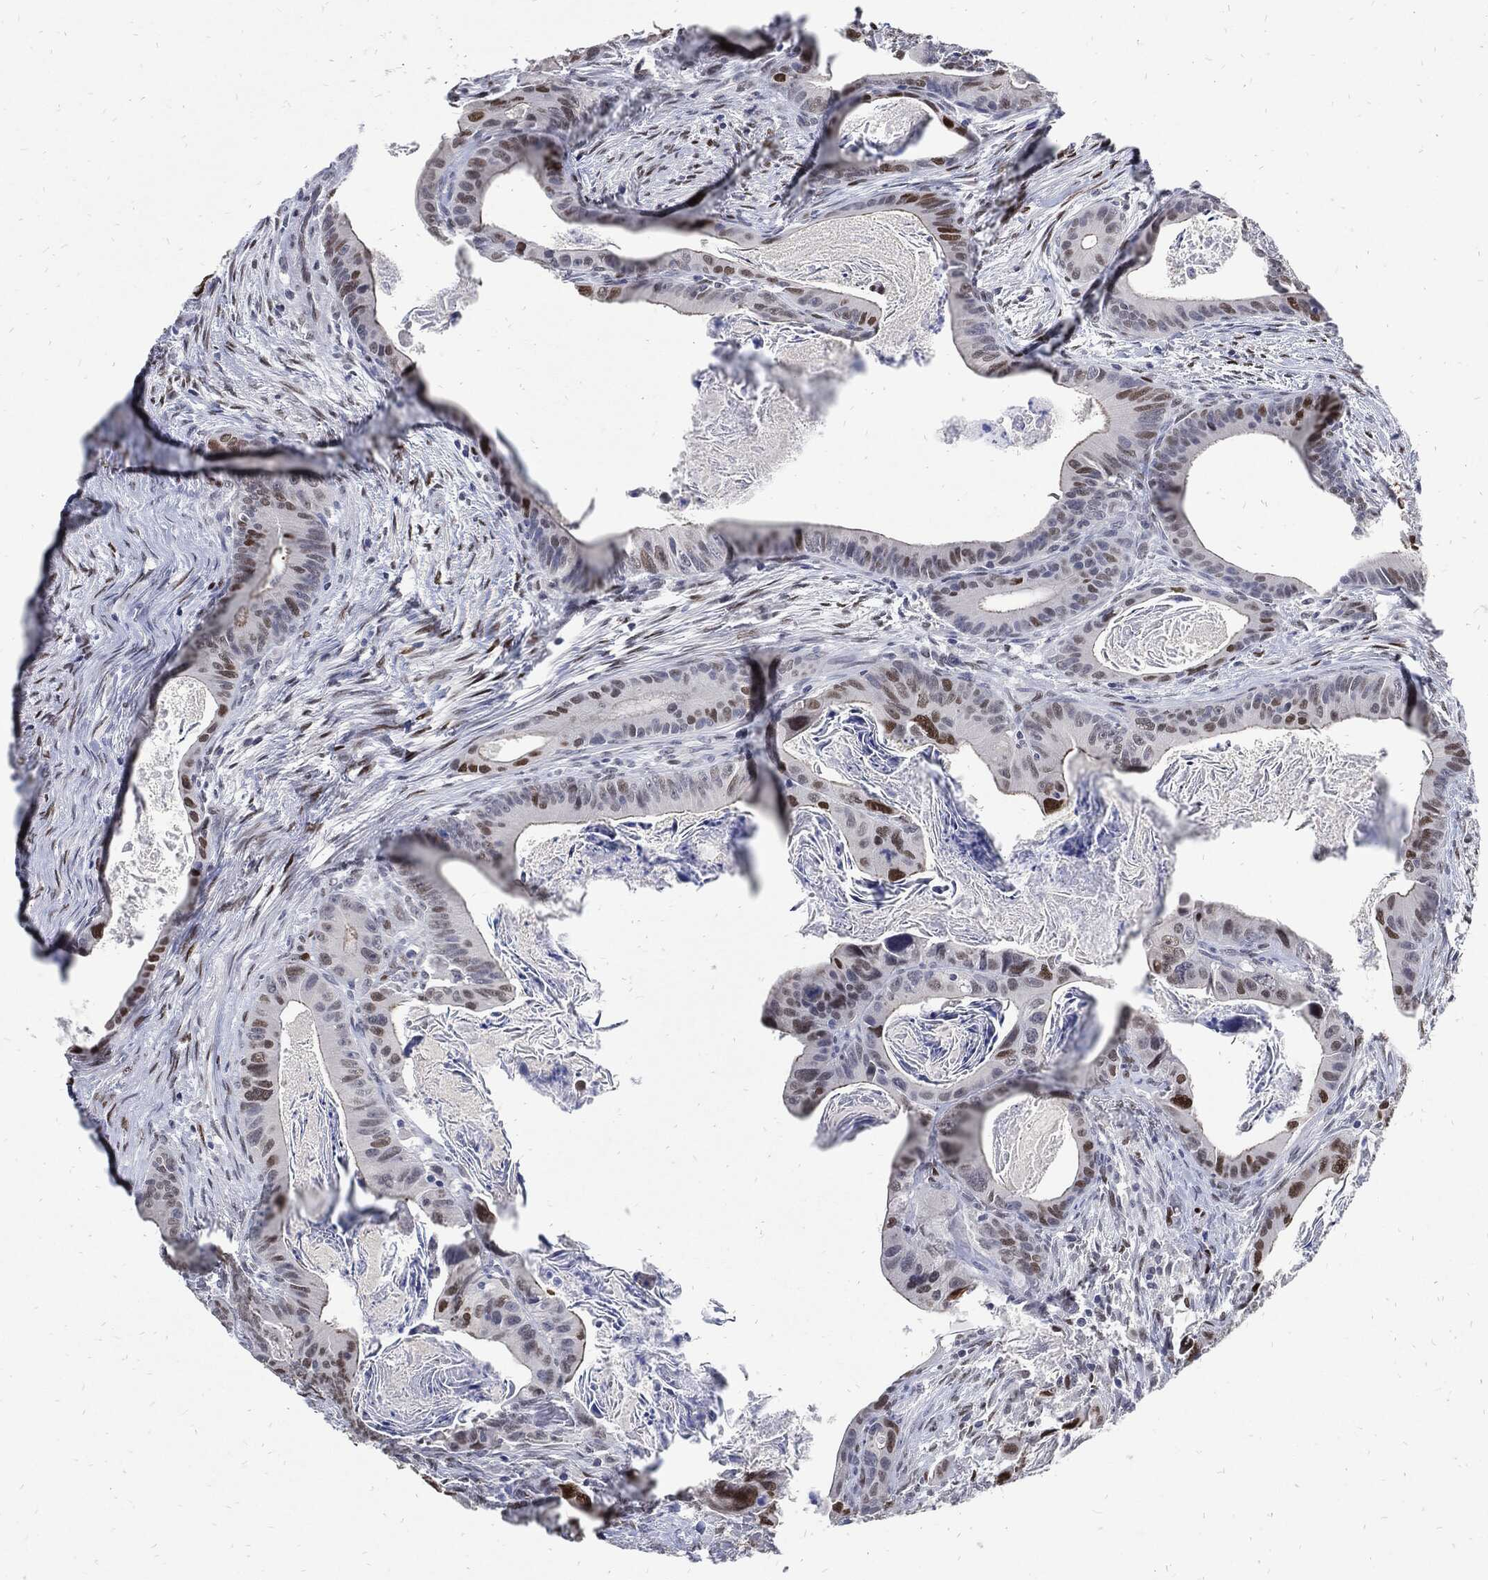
{"staining": {"intensity": "moderate", "quantity": "<25%", "location": "nuclear"}, "tissue": "colorectal cancer", "cell_type": "Tumor cells", "image_type": "cancer", "snomed": [{"axis": "morphology", "description": "Adenocarcinoma, NOS"}, {"axis": "topography", "description": "Rectum"}], "caption": "Brown immunohistochemical staining in human adenocarcinoma (colorectal) displays moderate nuclear expression in about <25% of tumor cells.", "gene": "JUN", "patient": {"sex": "male", "age": 64}}